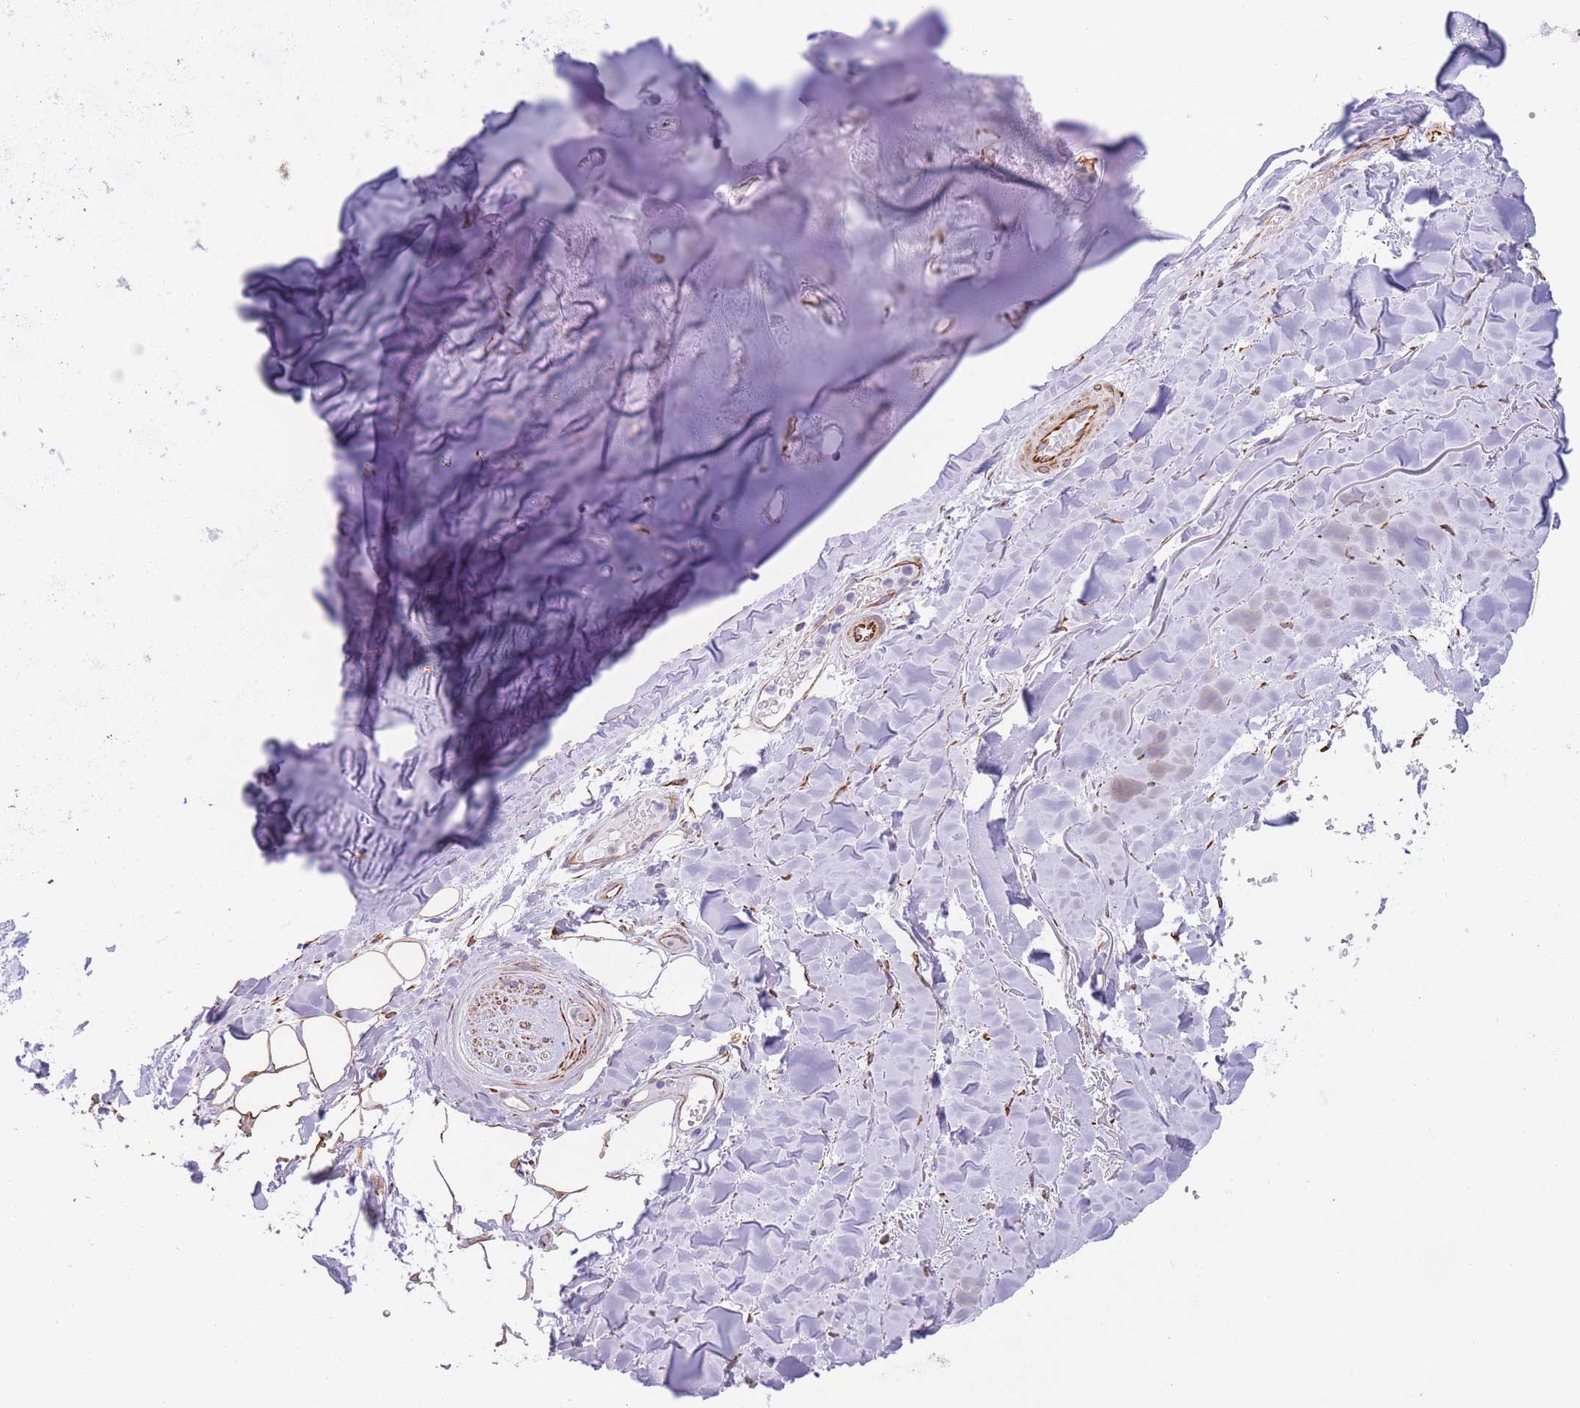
{"staining": {"intensity": "moderate", "quantity": ">75%", "location": "cytoplasmic/membranous"}, "tissue": "adipose tissue", "cell_type": "Adipocytes", "image_type": "normal", "snomed": [{"axis": "morphology", "description": "Normal tissue, NOS"}, {"axis": "topography", "description": "Cartilage tissue"}], "caption": "An IHC image of benign tissue is shown. Protein staining in brown highlights moderate cytoplasmic/membranous positivity in adipose tissue within adipocytes.", "gene": "ATP5MF", "patient": {"sex": "male", "age": 80}}